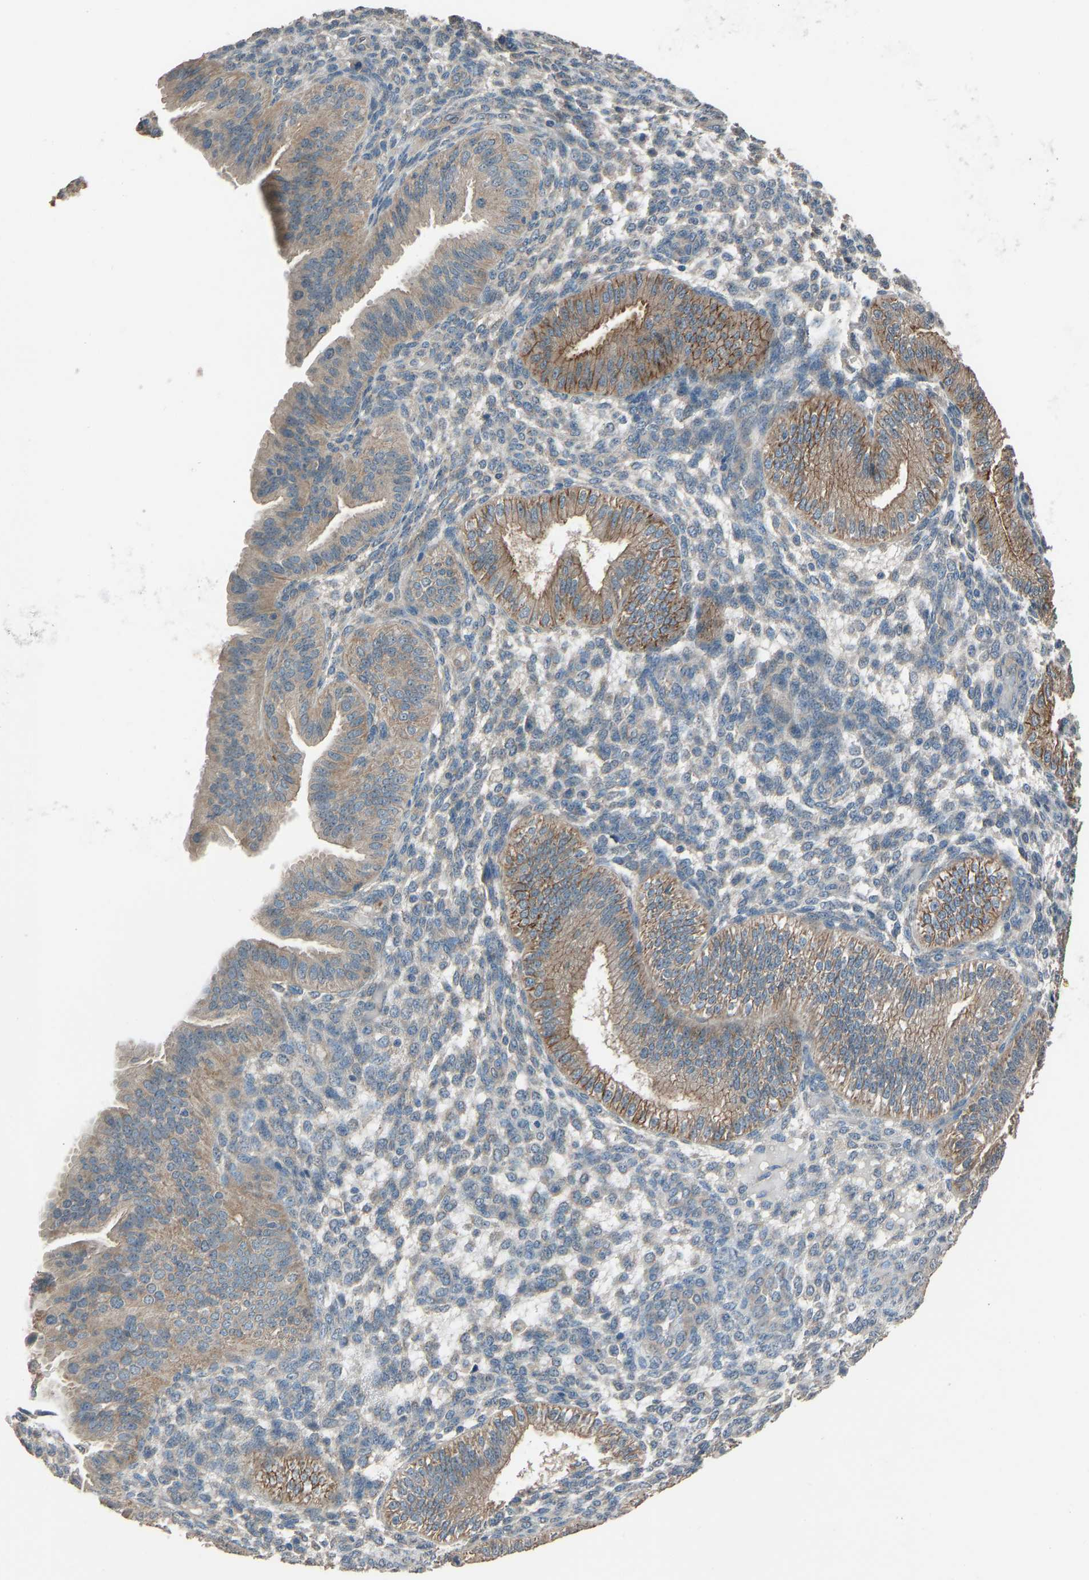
{"staining": {"intensity": "weak", "quantity": "25%-75%", "location": "cytoplasmic/membranous"}, "tissue": "endometrium", "cell_type": "Cells in endometrial stroma", "image_type": "normal", "snomed": [{"axis": "morphology", "description": "Normal tissue, NOS"}, {"axis": "topography", "description": "Endometrium"}], "caption": "About 25%-75% of cells in endometrial stroma in benign human endometrium show weak cytoplasmic/membranous protein positivity as visualized by brown immunohistochemical staining.", "gene": "SLC43A1", "patient": {"sex": "female", "age": 39}}